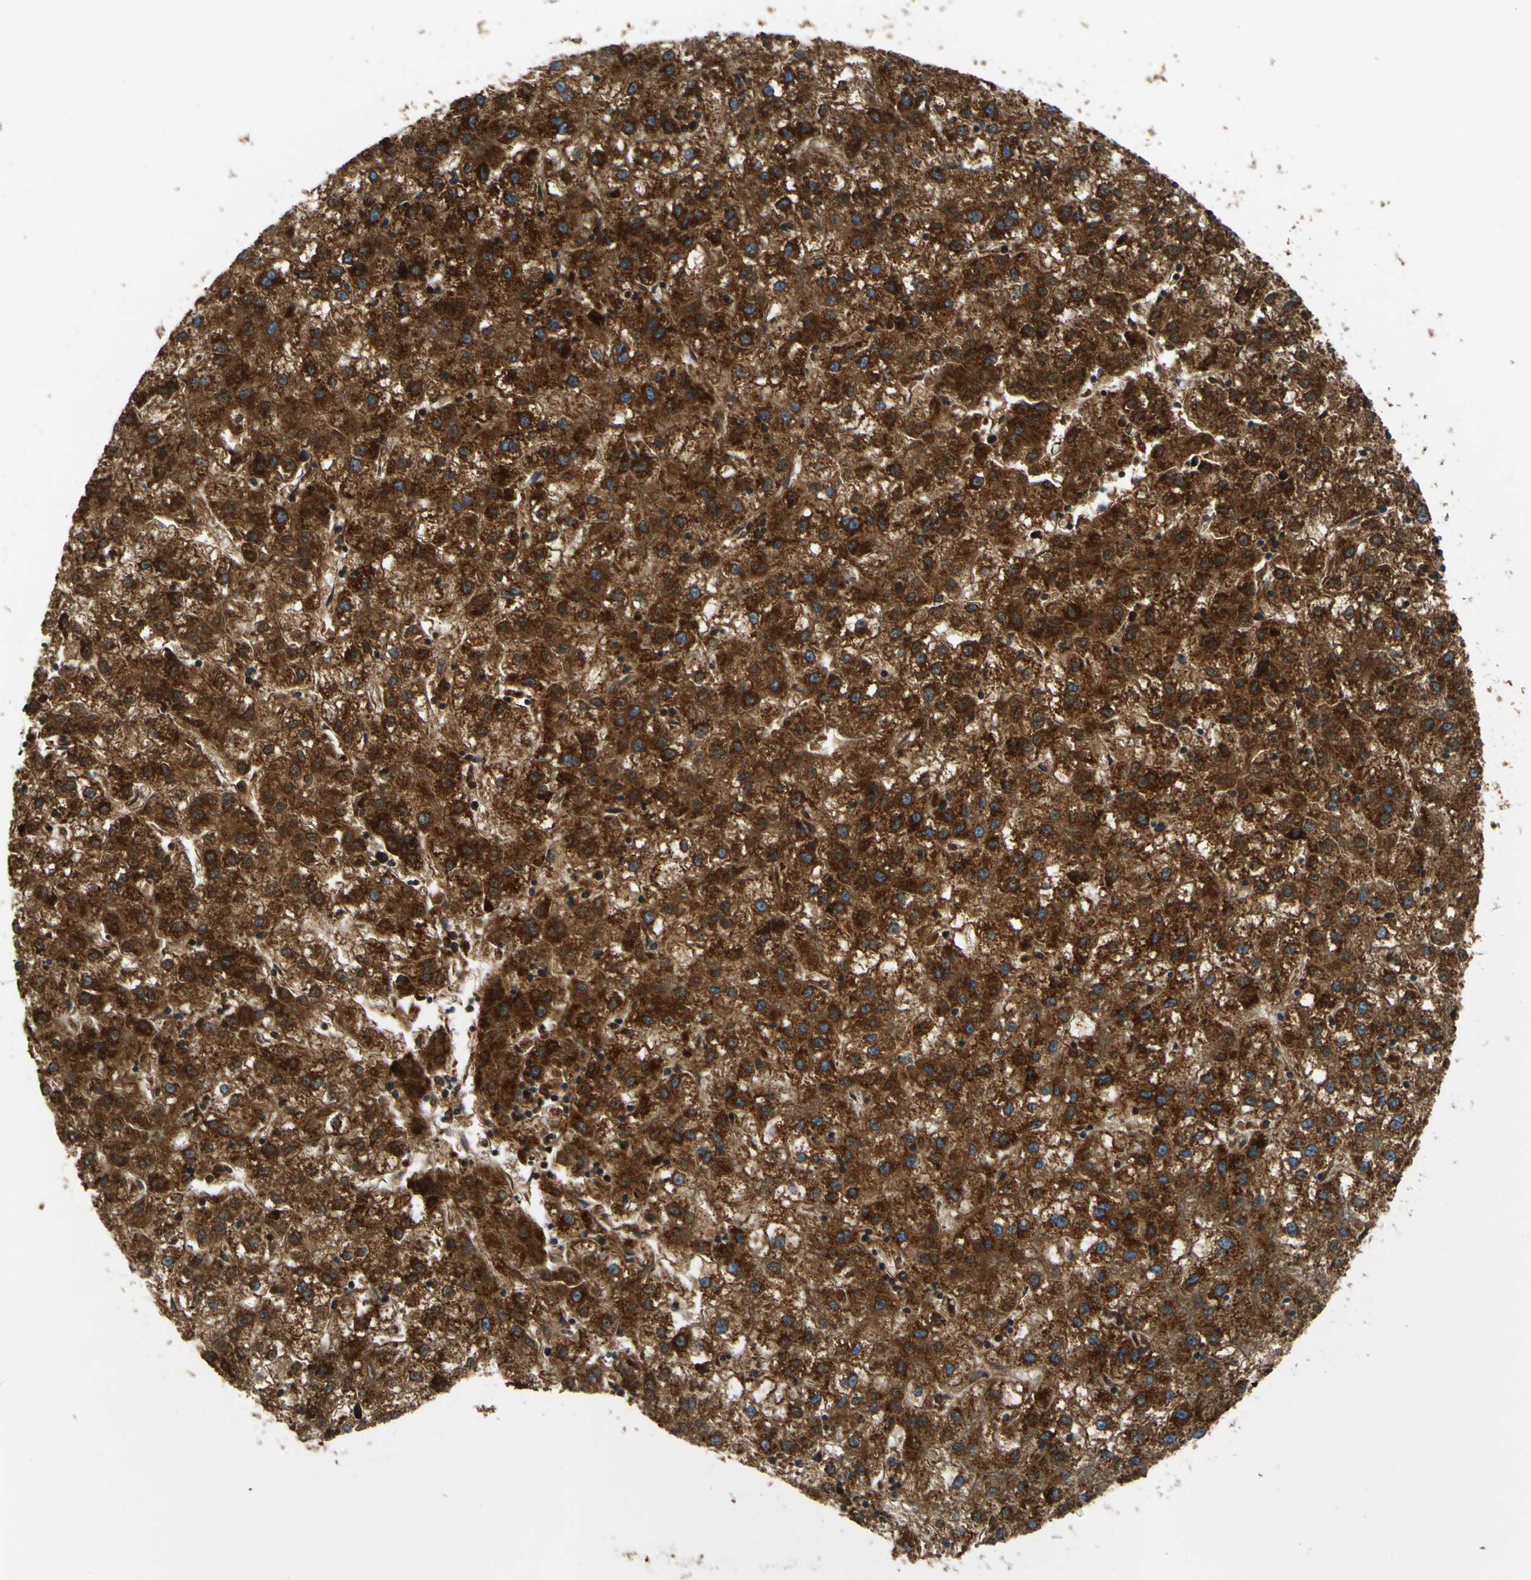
{"staining": {"intensity": "strong", "quantity": ">75%", "location": "cytoplasmic/membranous"}, "tissue": "liver cancer", "cell_type": "Tumor cells", "image_type": "cancer", "snomed": [{"axis": "morphology", "description": "Carcinoma, Hepatocellular, NOS"}, {"axis": "topography", "description": "Liver"}], "caption": "Liver hepatocellular carcinoma stained for a protein (brown) reveals strong cytoplasmic/membranous positive staining in approximately >75% of tumor cells.", "gene": "DNAJC5", "patient": {"sex": "male", "age": 72}}